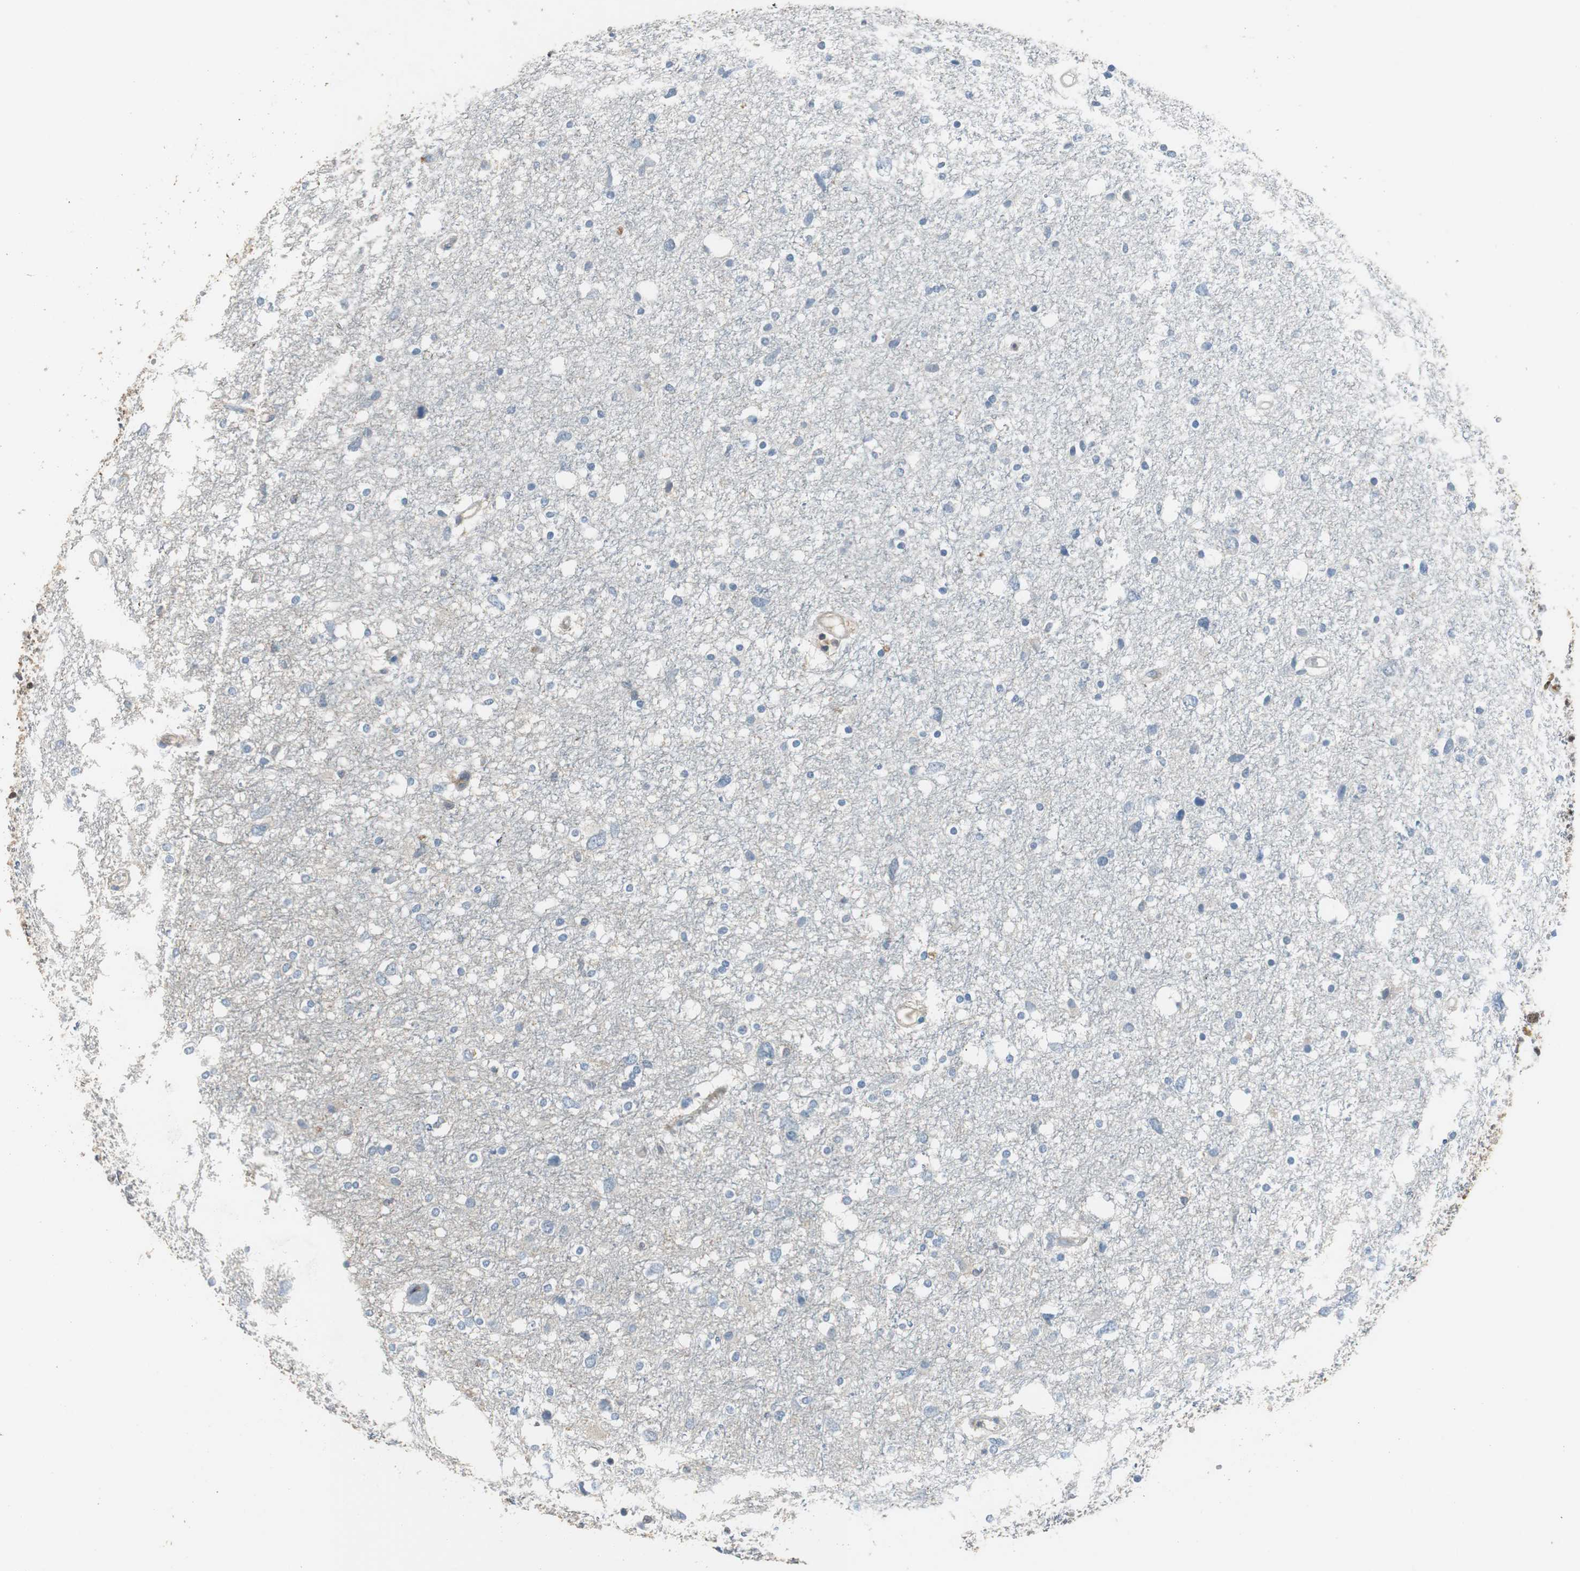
{"staining": {"intensity": "negative", "quantity": "none", "location": "none"}, "tissue": "glioma", "cell_type": "Tumor cells", "image_type": "cancer", "snomed": [{"axis": "morphology", "description": "Glioma, malignant, High grade"}, {"axis": "topography", "description": "Brain"}], "caption": "Immunohistochemistry micrograph of neoplastic tissue: human malignant glioma (high-grade) stained with DAB (3,3'-diaminobenzidine) exhibits no significant protein staining in tumor cells.", "gene": "GSDMD", "patient": {"sex": "female", "age": 59}}